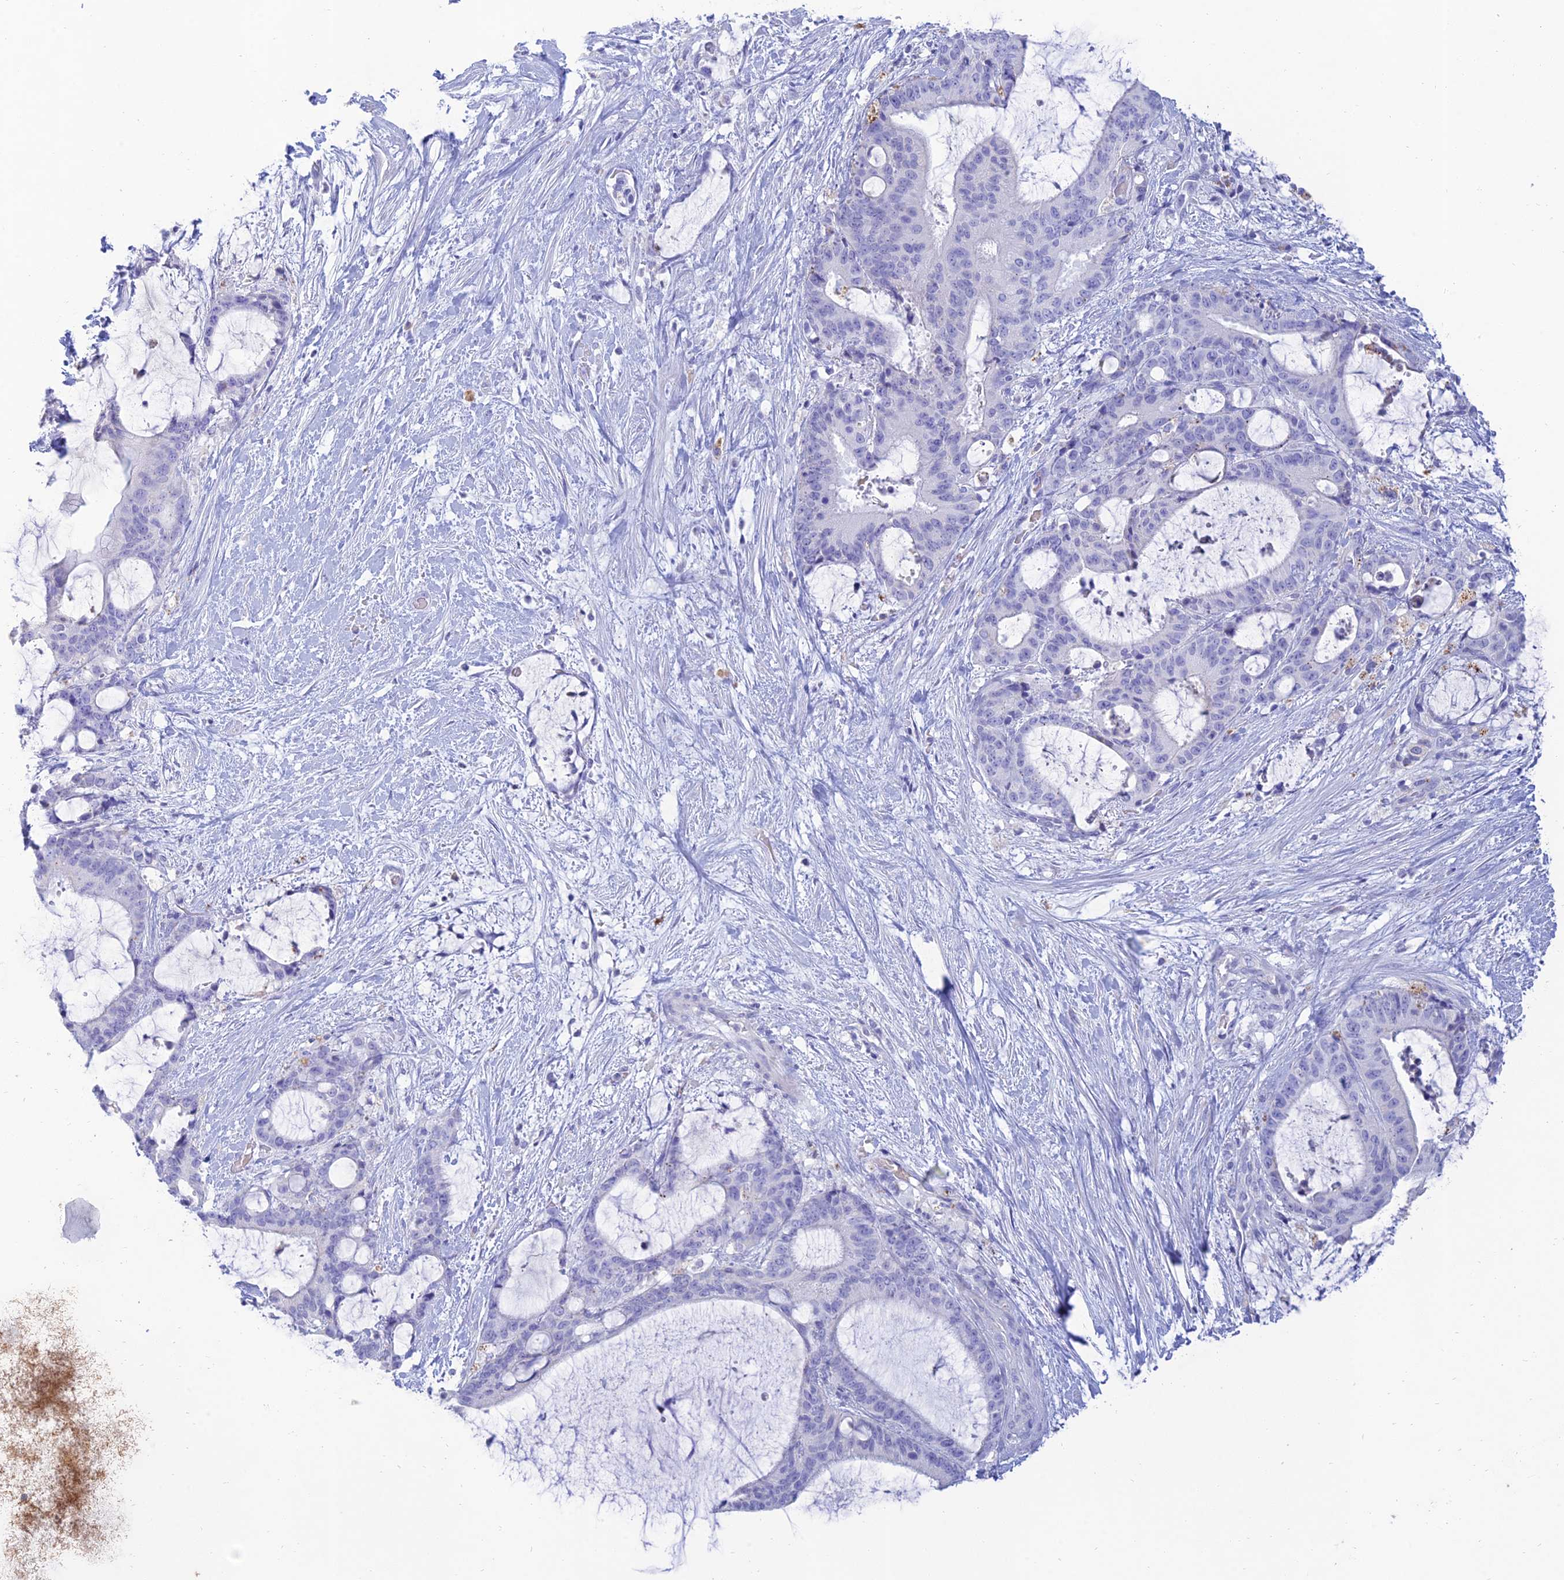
{"staining": {"intensity": "negative", "quantity": "none", "location": "none"}, "tissue": "liver cancer", "cell_type": "Tumor cells", "image_type": "cancer", "snomed": [{"axis": "morphology", "description": "Normal tissue, NOS"}, {"axis": "morphology", "description": "Cholangiocarcinoma"}, {"axis": "topography", "description": "Liver"}, {"axis": "topography", "description": "Peripheral nerve tissue"}], "caption": "DAB (3,3'-diaminobenzidine) immunohistochemical staining of human liver cancer (cholangiocarcinoma) exhibits no significant staining in tumor cells.", "gene": "MAL2", "patient": {"sex": "female", "age": 73}}